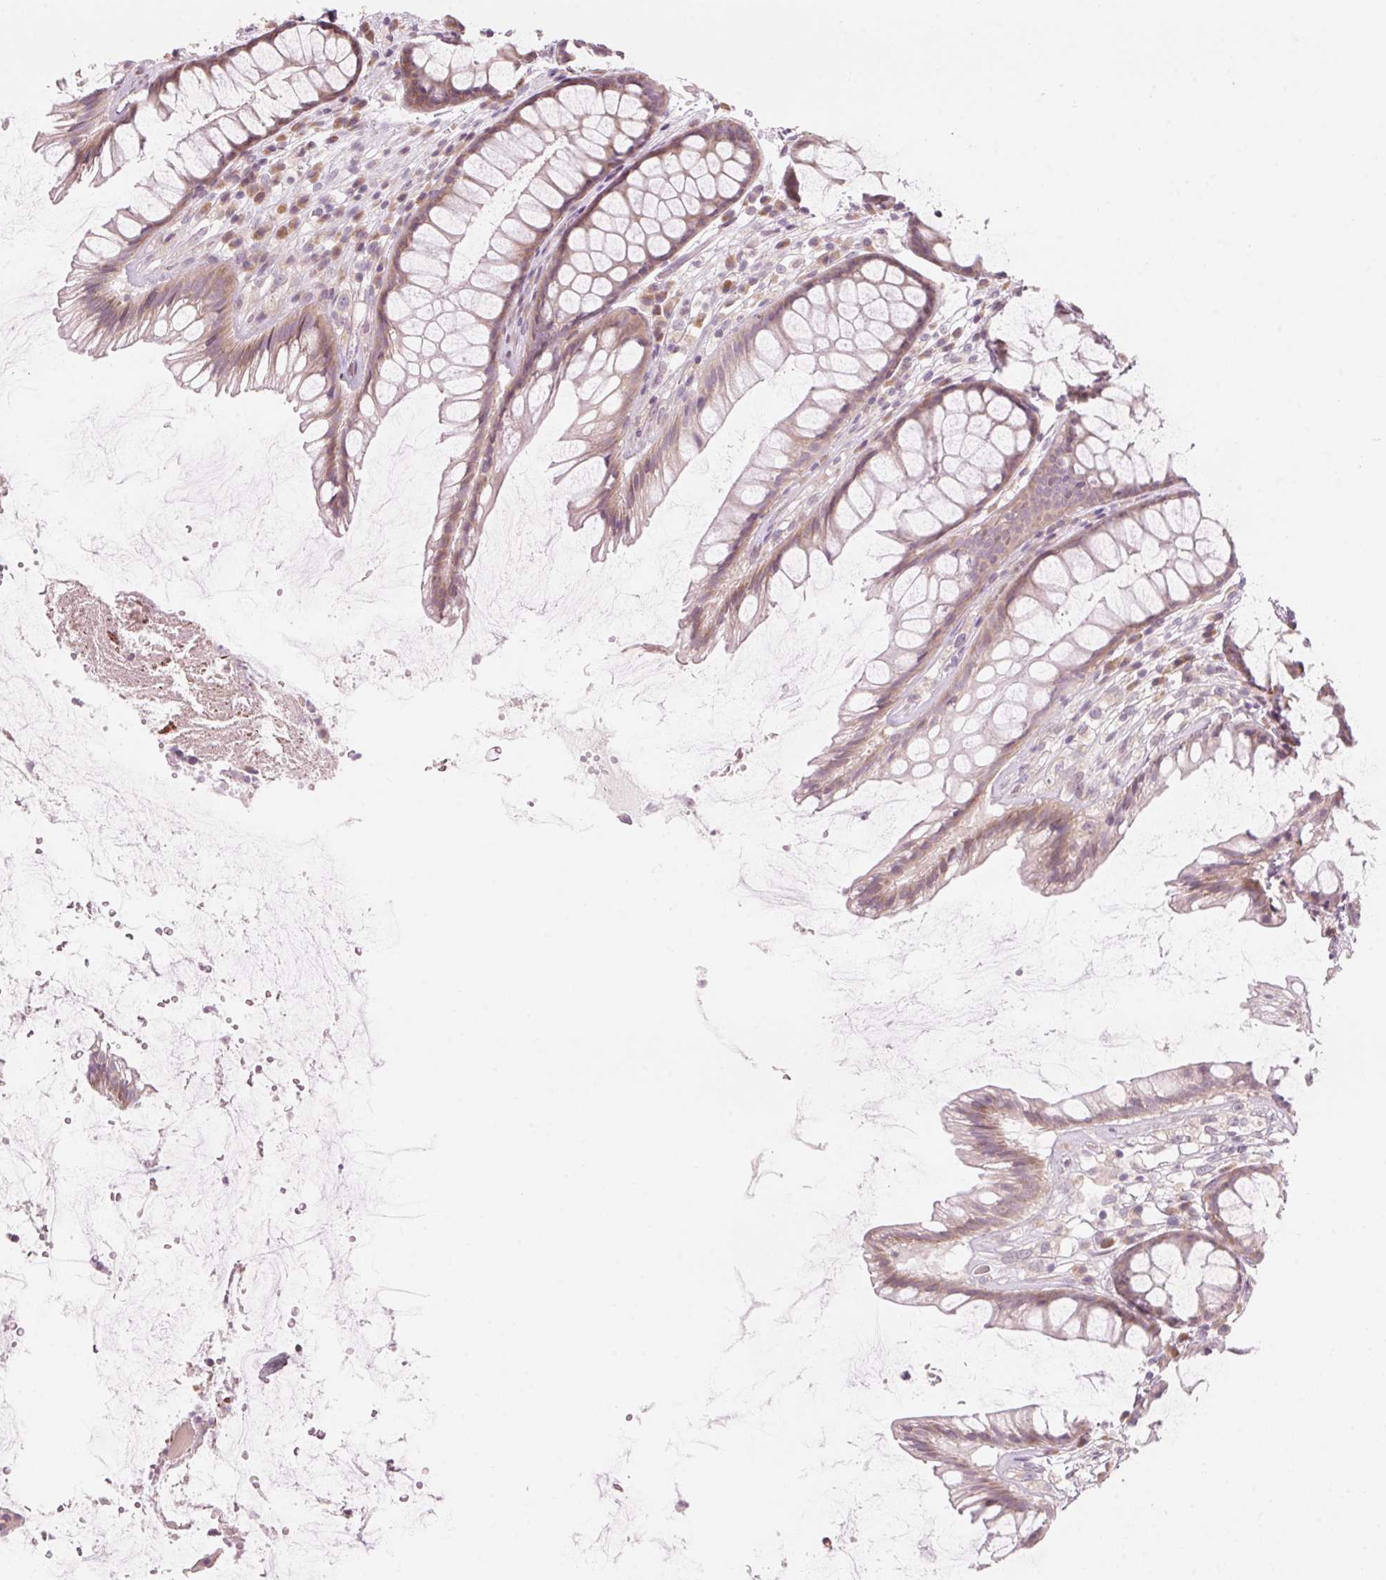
{"staining": {"intensity": "weak", "quantity": ">75%", "location": "cytoplasmic/membranous"}, "tissue": "rectum", "cell_type": "Glandular cells", "image_type": "normal", "snomed": [{"axis": "morphology", "description": "Normal tissue, NOS"}, {"axis": "topography", "description": "Rectum"}], "caption": "Unremarkable rectum was stained to show a protein in brown. There is low levels of weak cytoplasmic/membranous staining in approximately >75% of glandular cells. Nuclei are stained in blue.", "gene": "GNMT", "patient": {"sex": "male", "age": 72}}